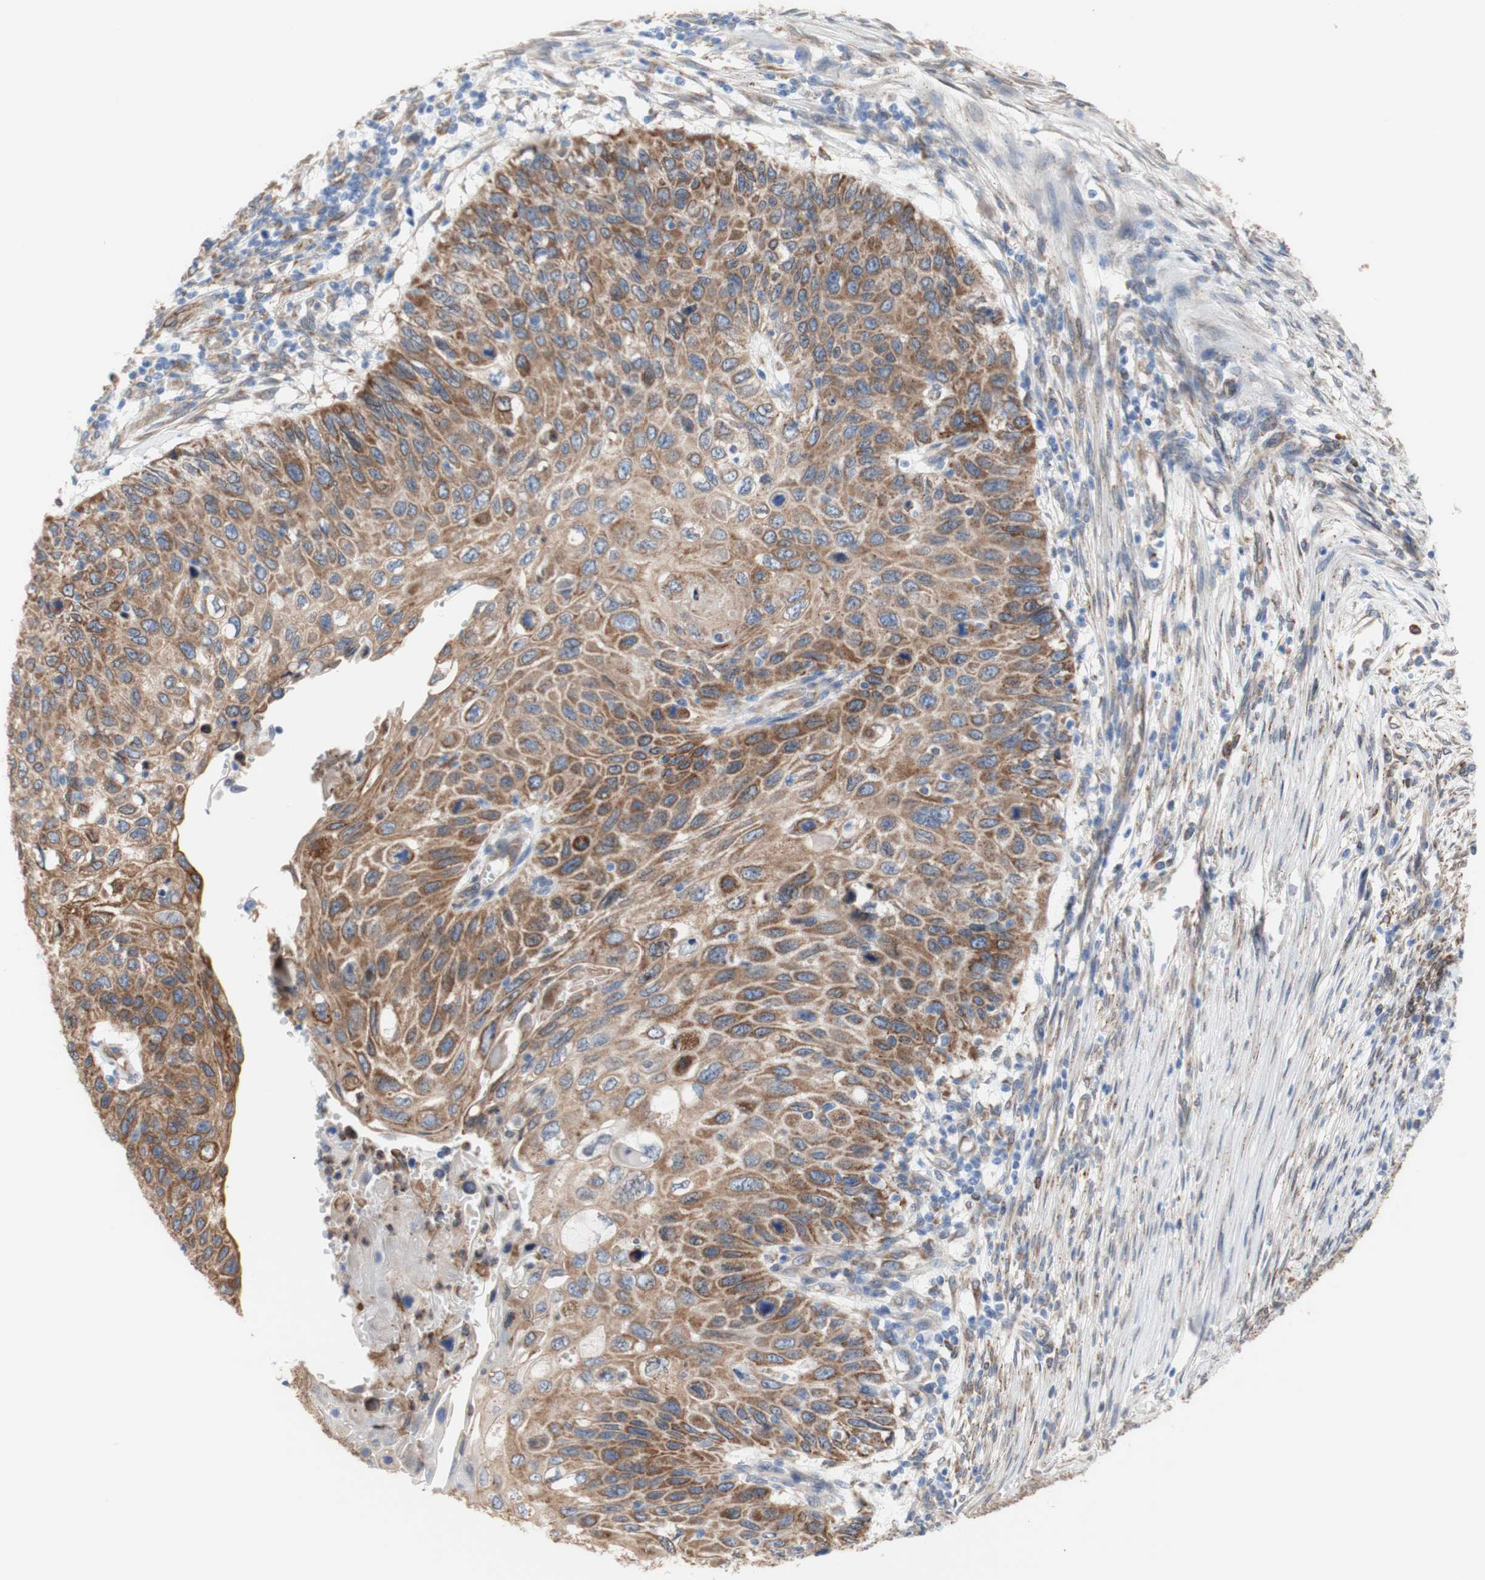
{"staining": {"intensity": "moderate", "quantity": ">75%", "location": "cytoplasmic/membranous"}, "tissue": "cervical cancer", "cell_type": "Tumor cells", "image_type": "cancer", "snomed": [{"axis": "morphology", "description": "Squamous cell carcinoma, NOS"}, {"axis": "topography", "description": "Cervix"}], "caption": "Cervical cancer stained with DAB immunohistochemistry (IHC) displays medium levels of moderate cytoplasmic/membranous positivity in about >75% of tumor cells. (DAB IHC with brightfield microscopy, high magnification).", "gene": "ERLIN1", "patient": {"sex": "female", "age": 70}}